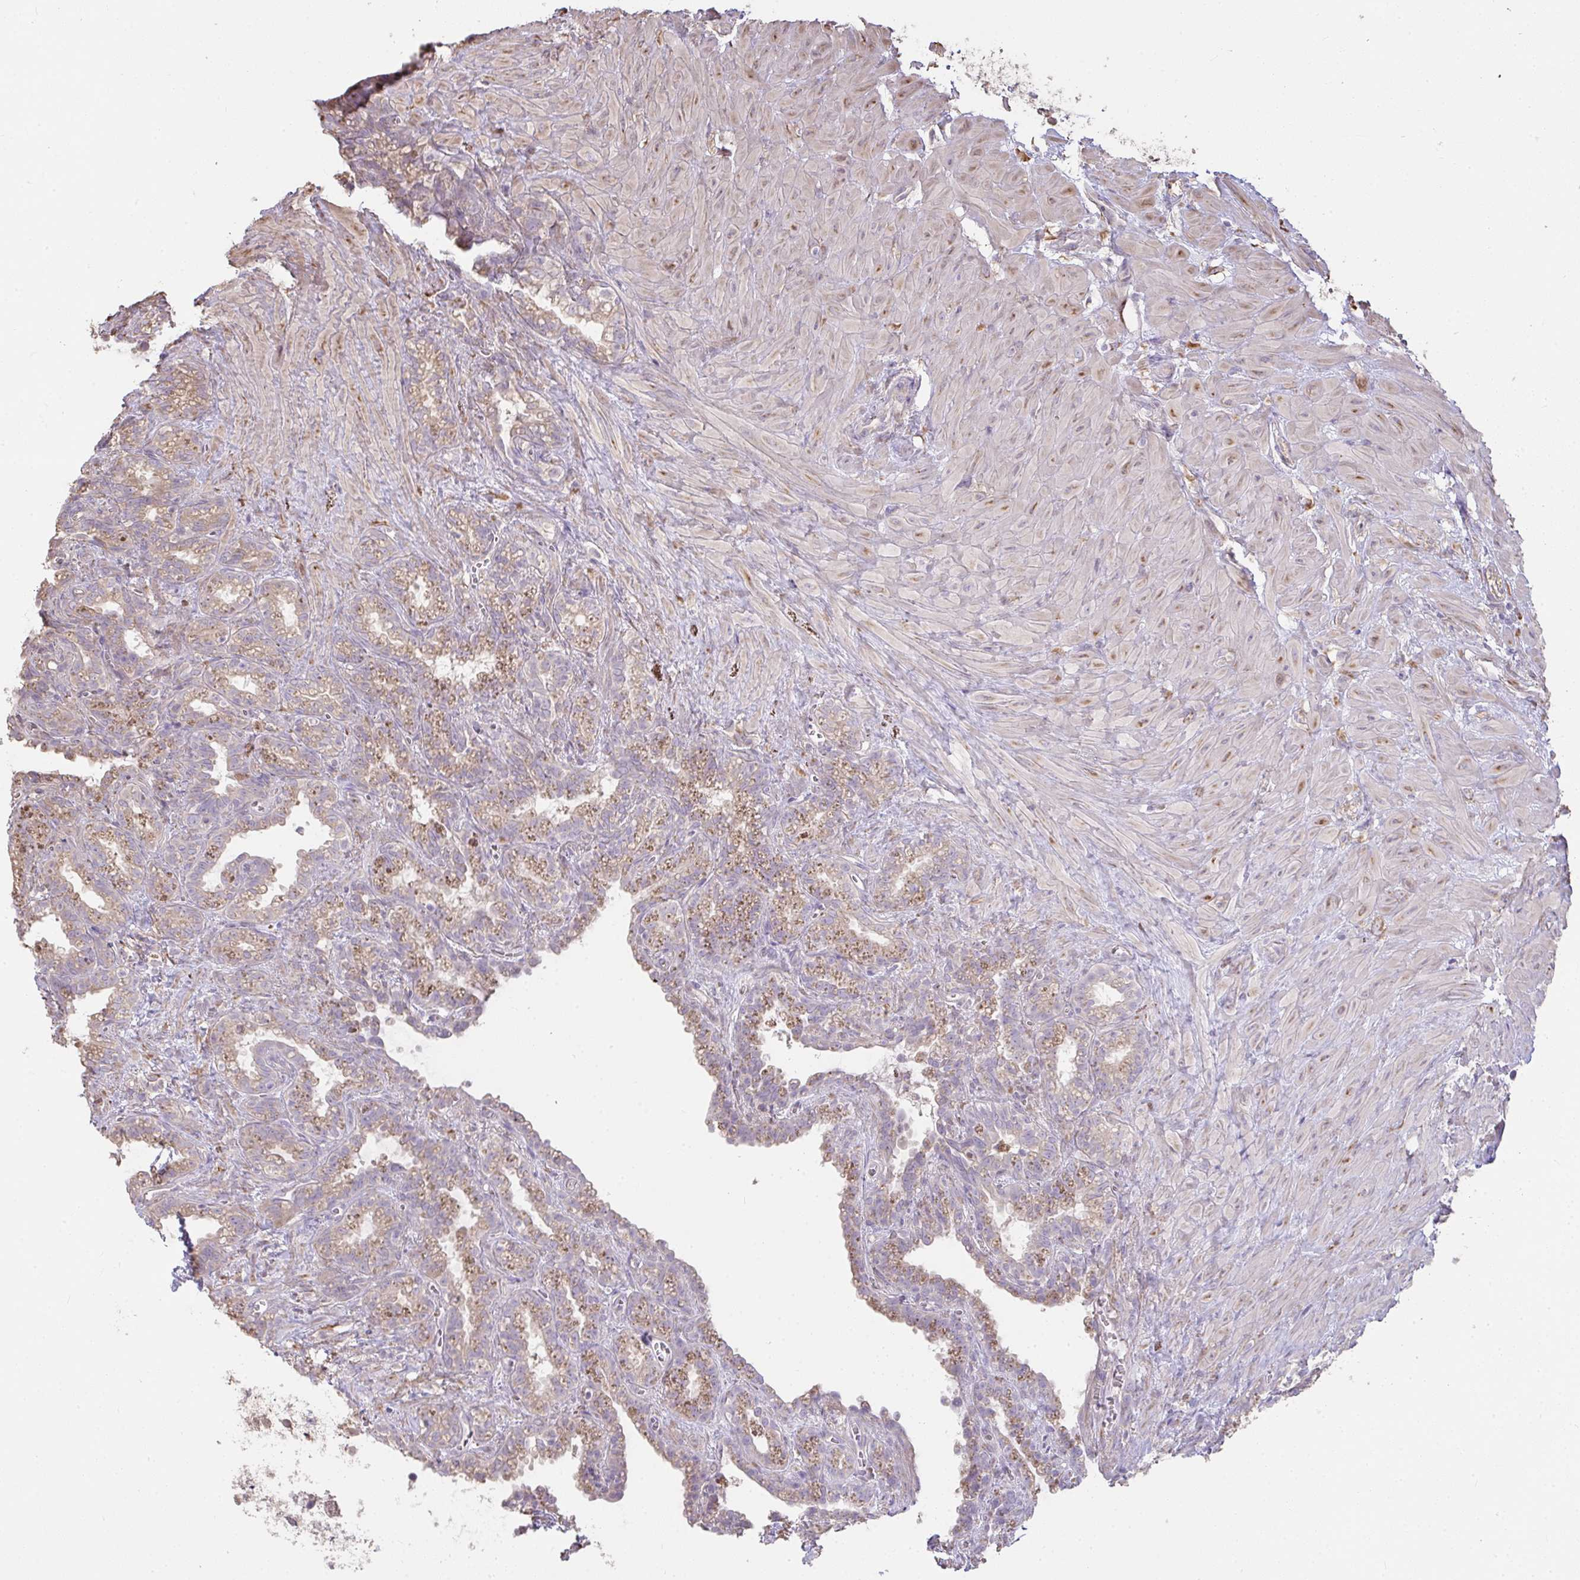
{"staining": {"intensity": "weak", "quantity": "25%-75%", "location": "cytoplasmic/membranous"}, "tissue": "seminal vesicle", "cell_type": "Glandular cells", "image_type": "normal", "snomed": [{"axis": "morphology", "description": "Normal tissue, NOS"}, {"axis": "topography", "description": "Seminal veicle"}], "caption": "A photomicrograph showing weak cytoplasmic/membranous expression in about 25%-75% of glandular cells in benign seminal vesicle, as visualized by brown immunohistochemical staining.", "gene": "BRINP3", "patient": {"sex": "male", "age": 76}}